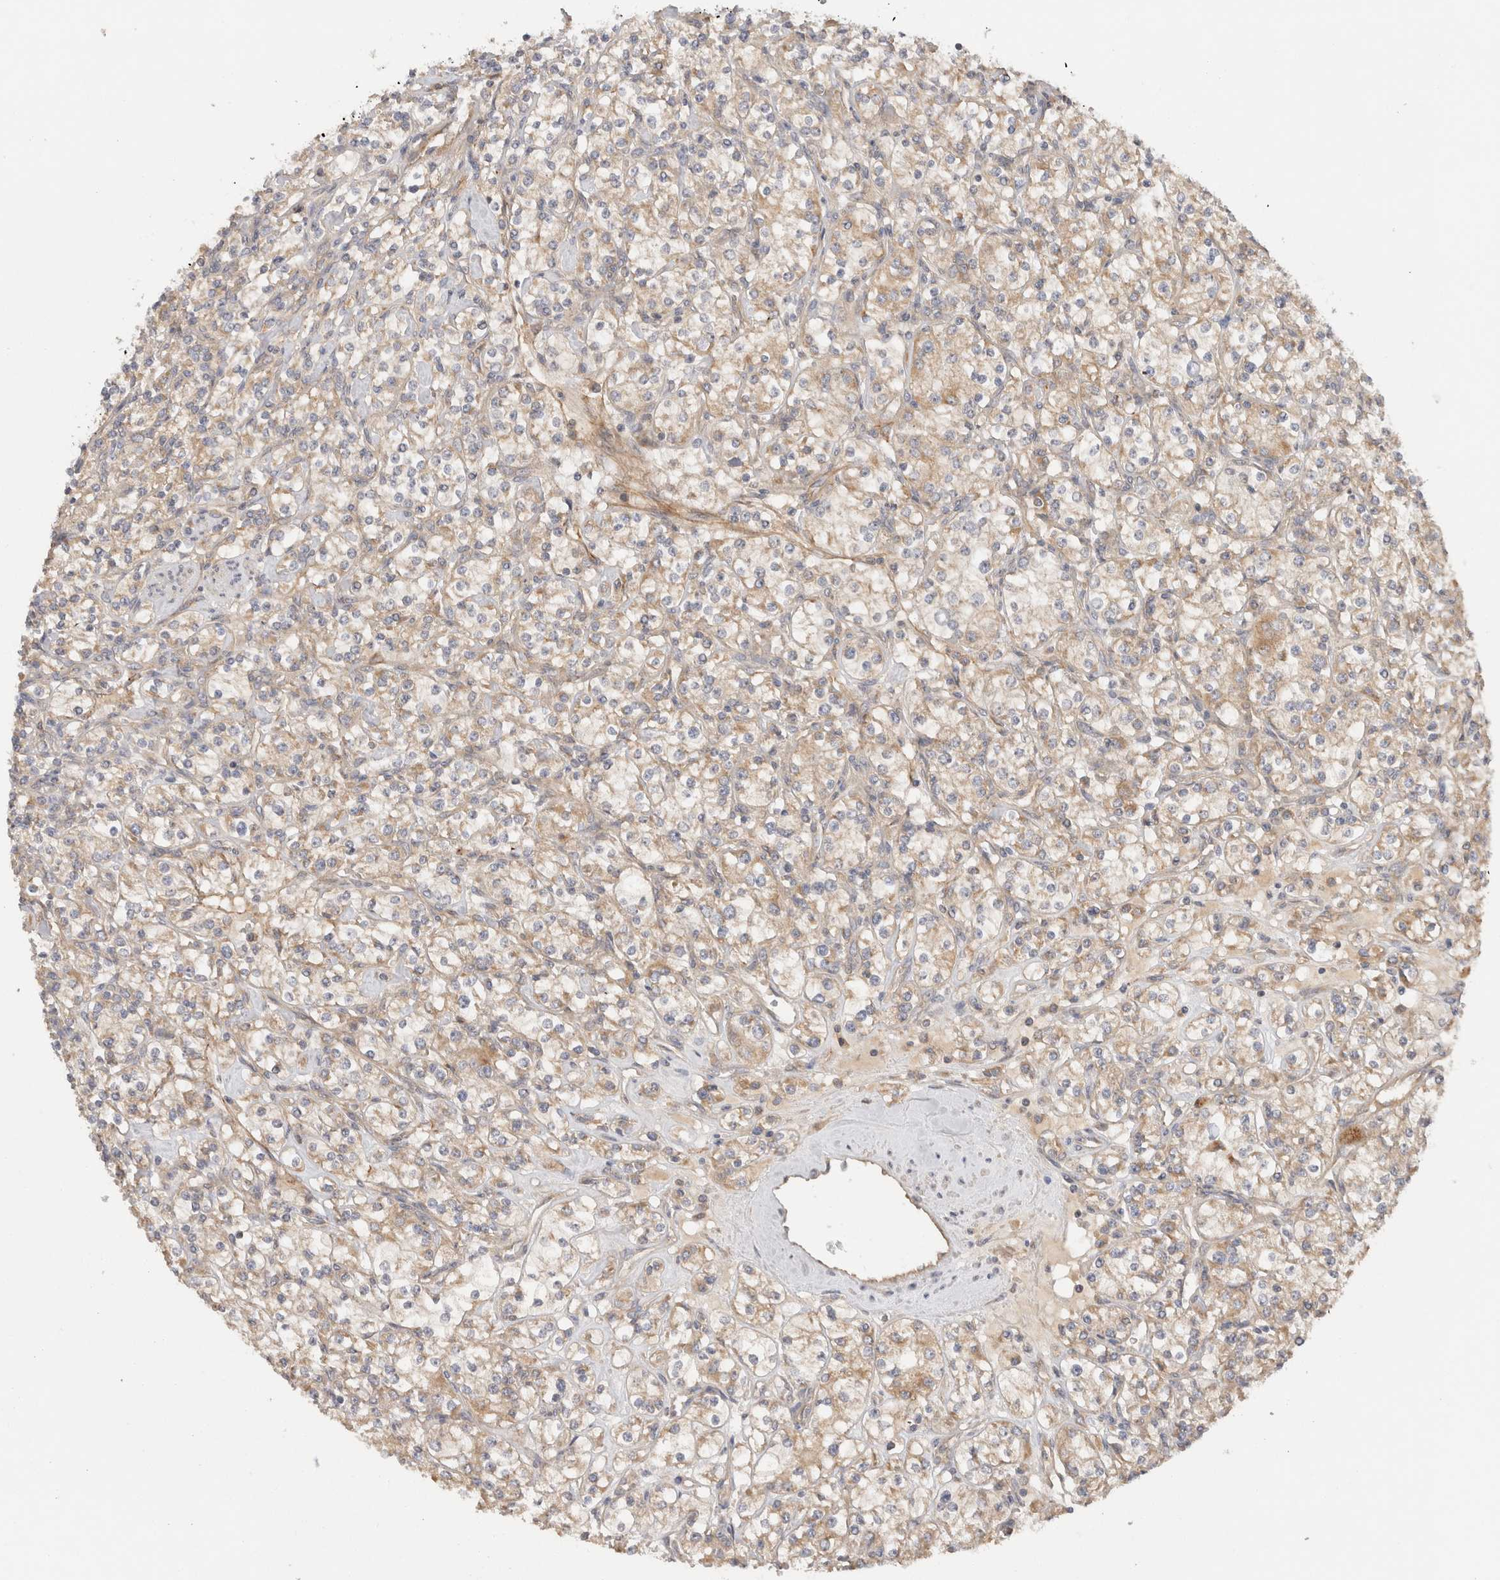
{"staining": {"intensity": "weak", "quantity": ">75%", "location": "cytoplasmic/membranous"}, "tissue": "renal cancer", "cell_type": "Tumor cells", "image_type": "cancer", "snomed": [{"axis": "morphology", "description": "Adenocarcinoma, NOS"}, {"axis": "topography", "description": "Kidney"}], "caption": "About >75% of tumor cells in renal cancer display weak cytoplasmic/membranous protein positivity as visualized by brown immunohistochemical staining.", "gene": "SGK3", "patient": {"sex": "male", "age": 77}}